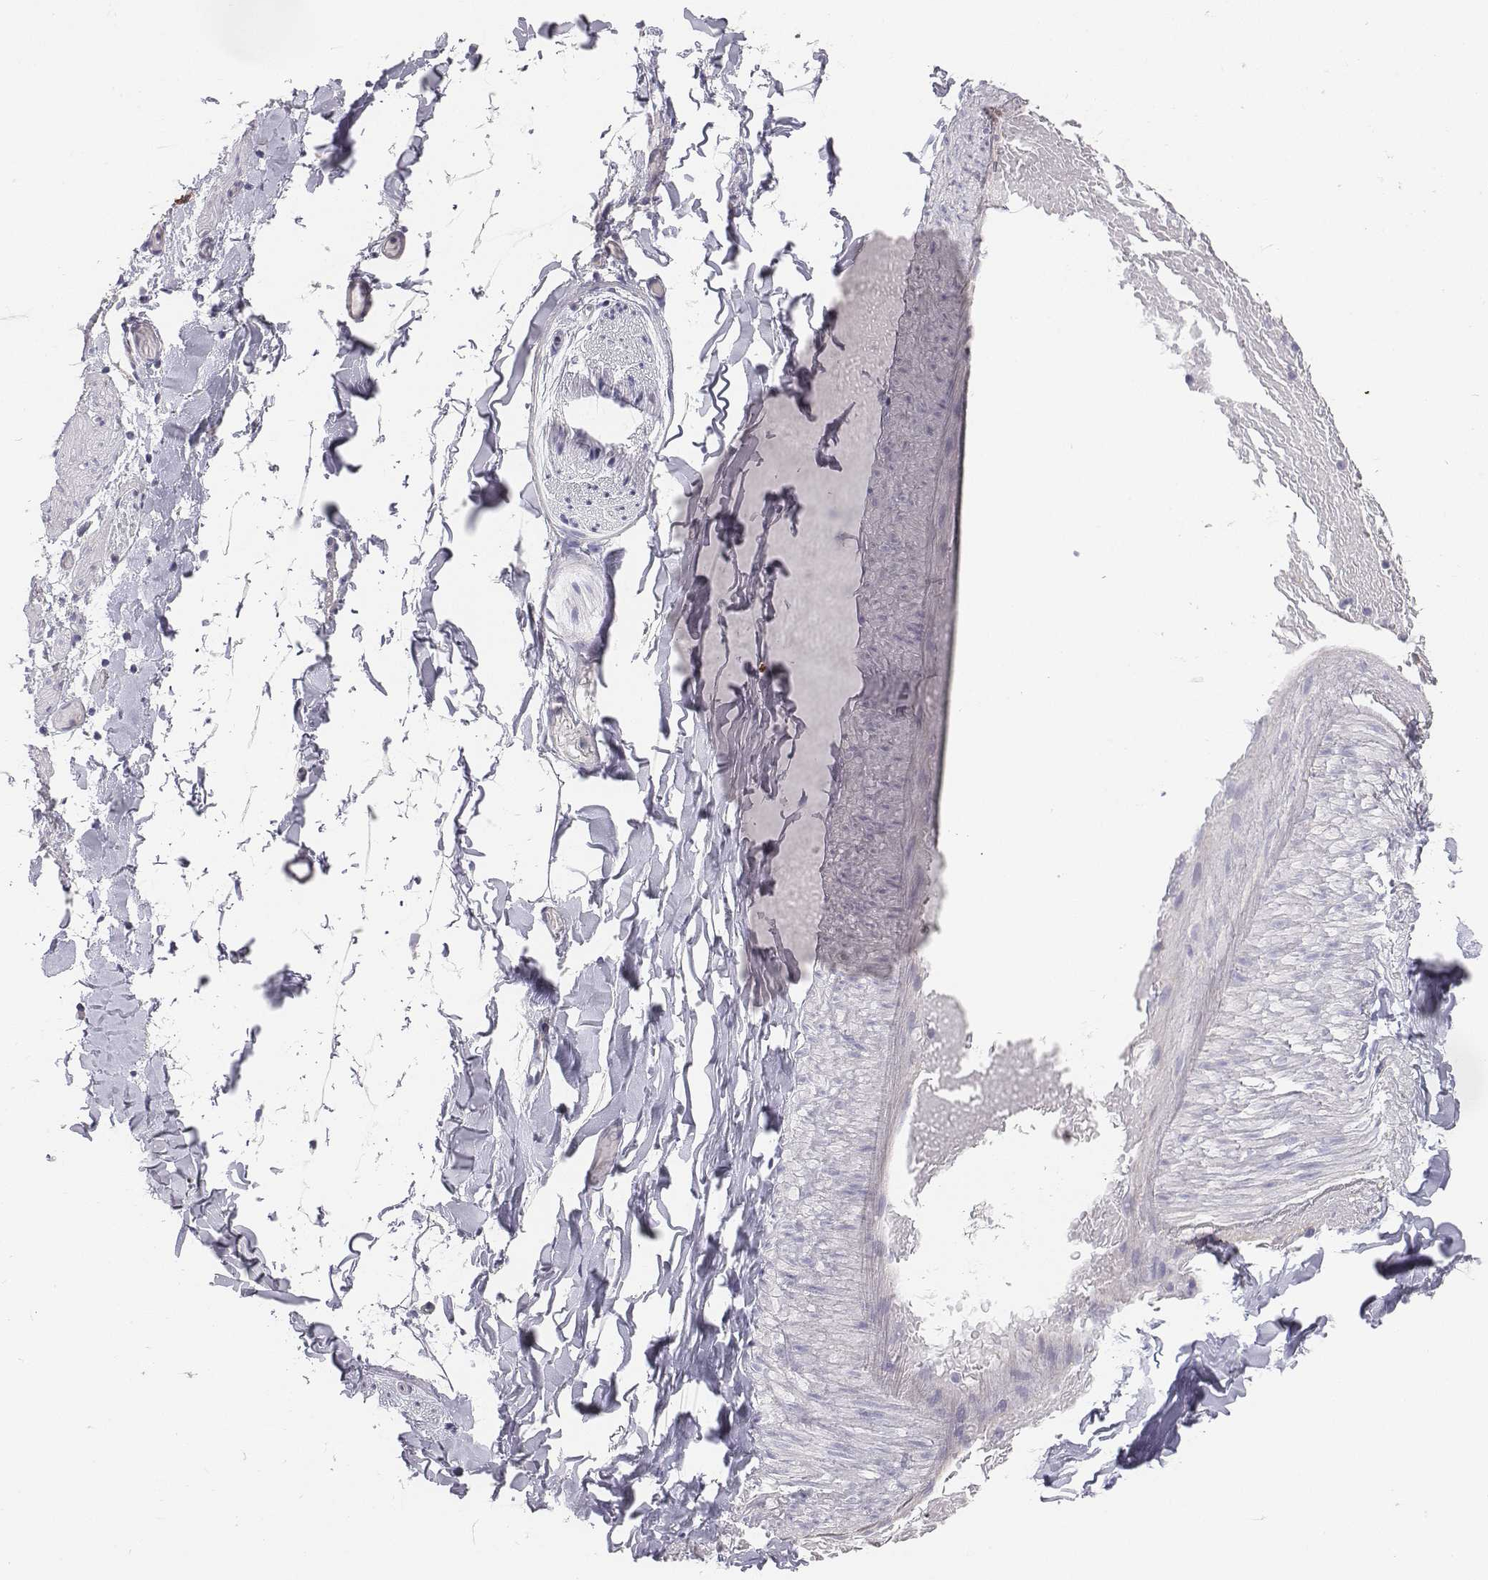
{"staining": {"intensity": "negative", "quantity": "none", "location": "none"}, "tissue": "adipose tissue", "cell_type": "Adipocytes", "image_type": "normal", "snomed": [{"axis": "morphology", "description": "Normal tissue, NOS"}, {"axis": "topography", "description": "Gallbladder"}, {"axis": "topography", "description": "Peripheral nerve tissue"}], "caption": "This photomicrograph is of benign adipose tissue stained with immunohistochemistry (IHC) to label a protein in brown with the nuclei are counter-stained blue. There is no expression in adipocytes. (Brightfield microscopy of DAB immunohistochemistry (IHC) at high magnification).", "gene": "CHST14", "patient": {"sex": "female", "age": 45}}